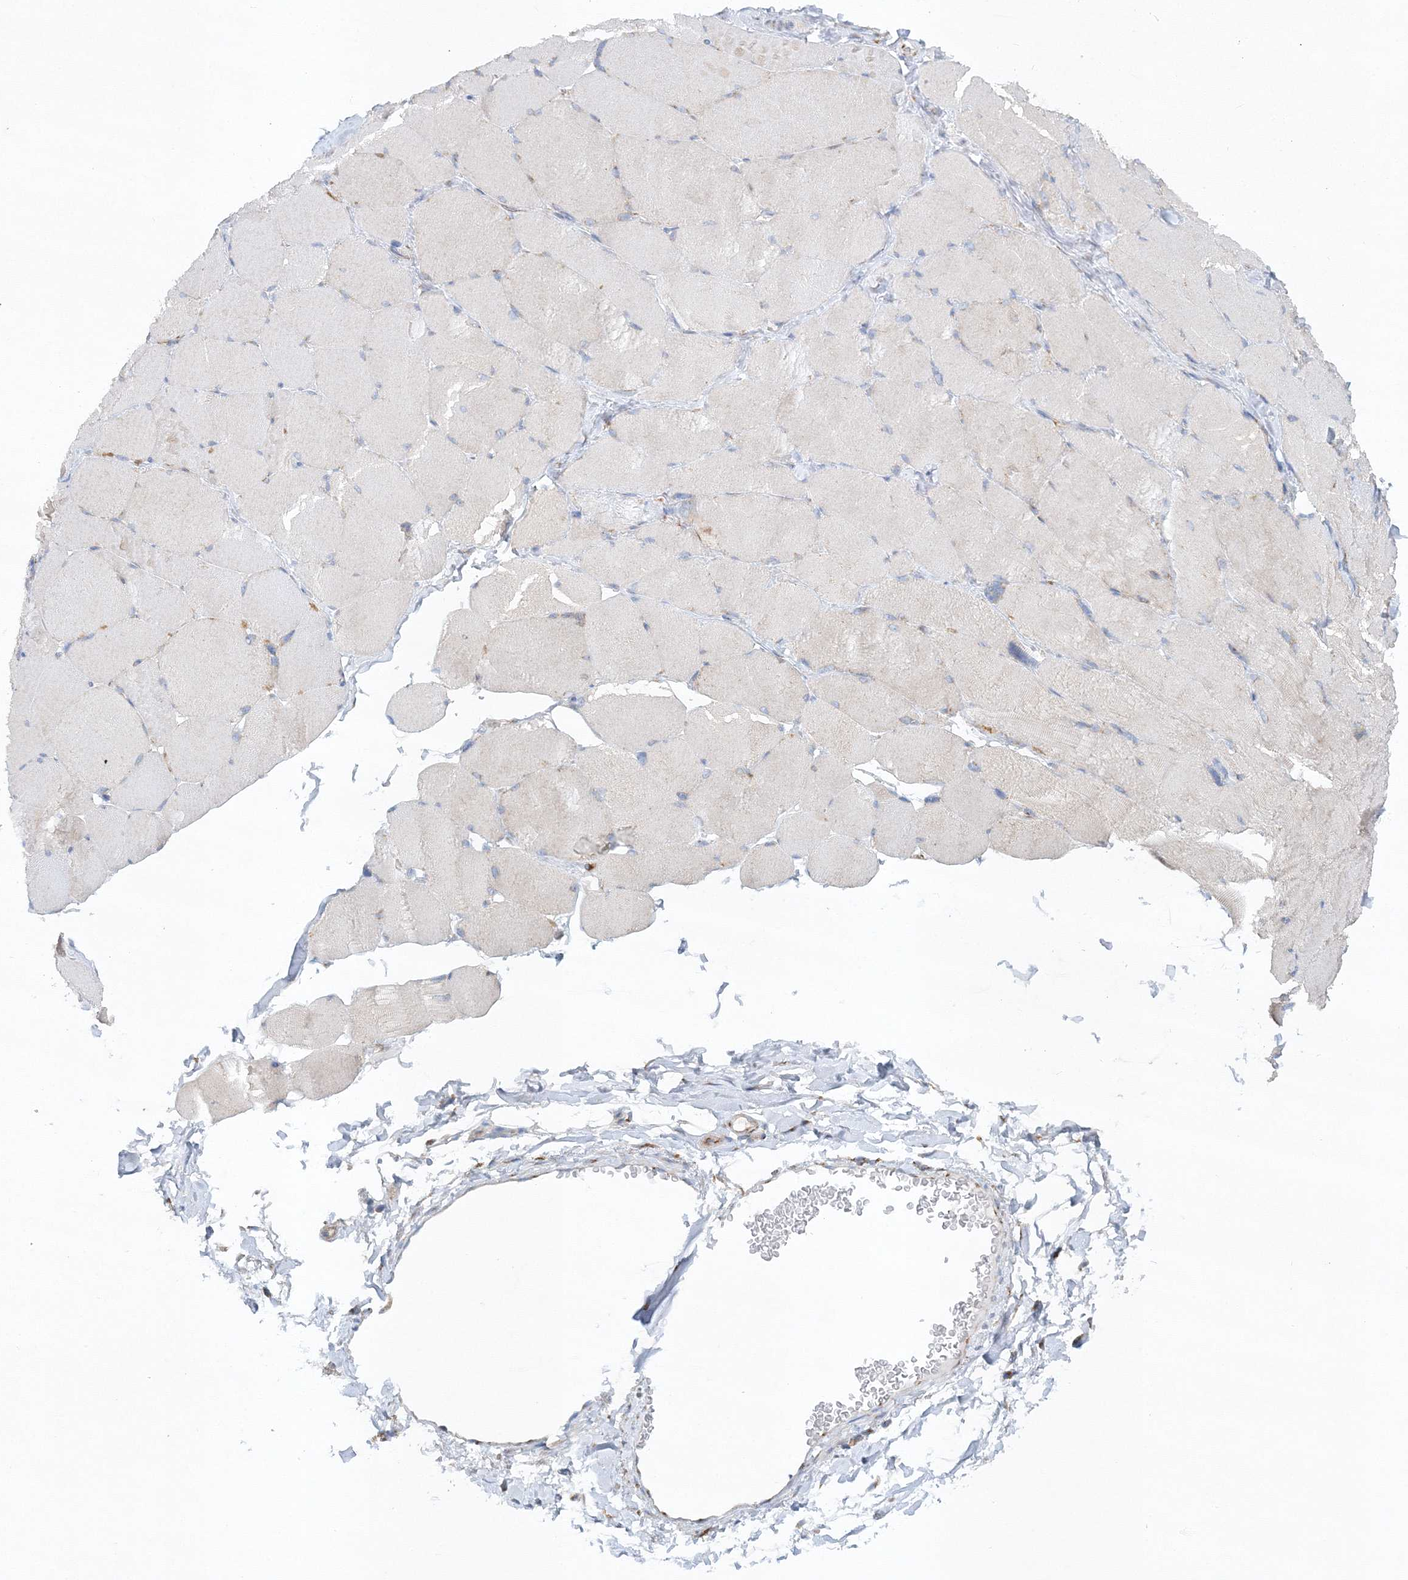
{"staining": {"intensity": "negative", "quantity": "none", "location": "none"}, "tissue": "skeletal muscle", "cell_type": "Myocytes", "image_type": "normal", "snomed": [{"axis": "morphology", "description": "Normal tissue, NOS"}, {"axis": "topography", "description": "Skin"}, {"axis": "topography", "description": "Skeletal muscle"}], "caption": "DAB immunohistochemical staining of benign human skeletal muscle demonstrates no significant staining in myocytes. (DAB (3,3'-diaminobenzidine) immunohistochemistry visualized using brightfield microscopy, high magnification).", "gene": "SEC23IP", "patient": {"sex": "male", "age": 83}}